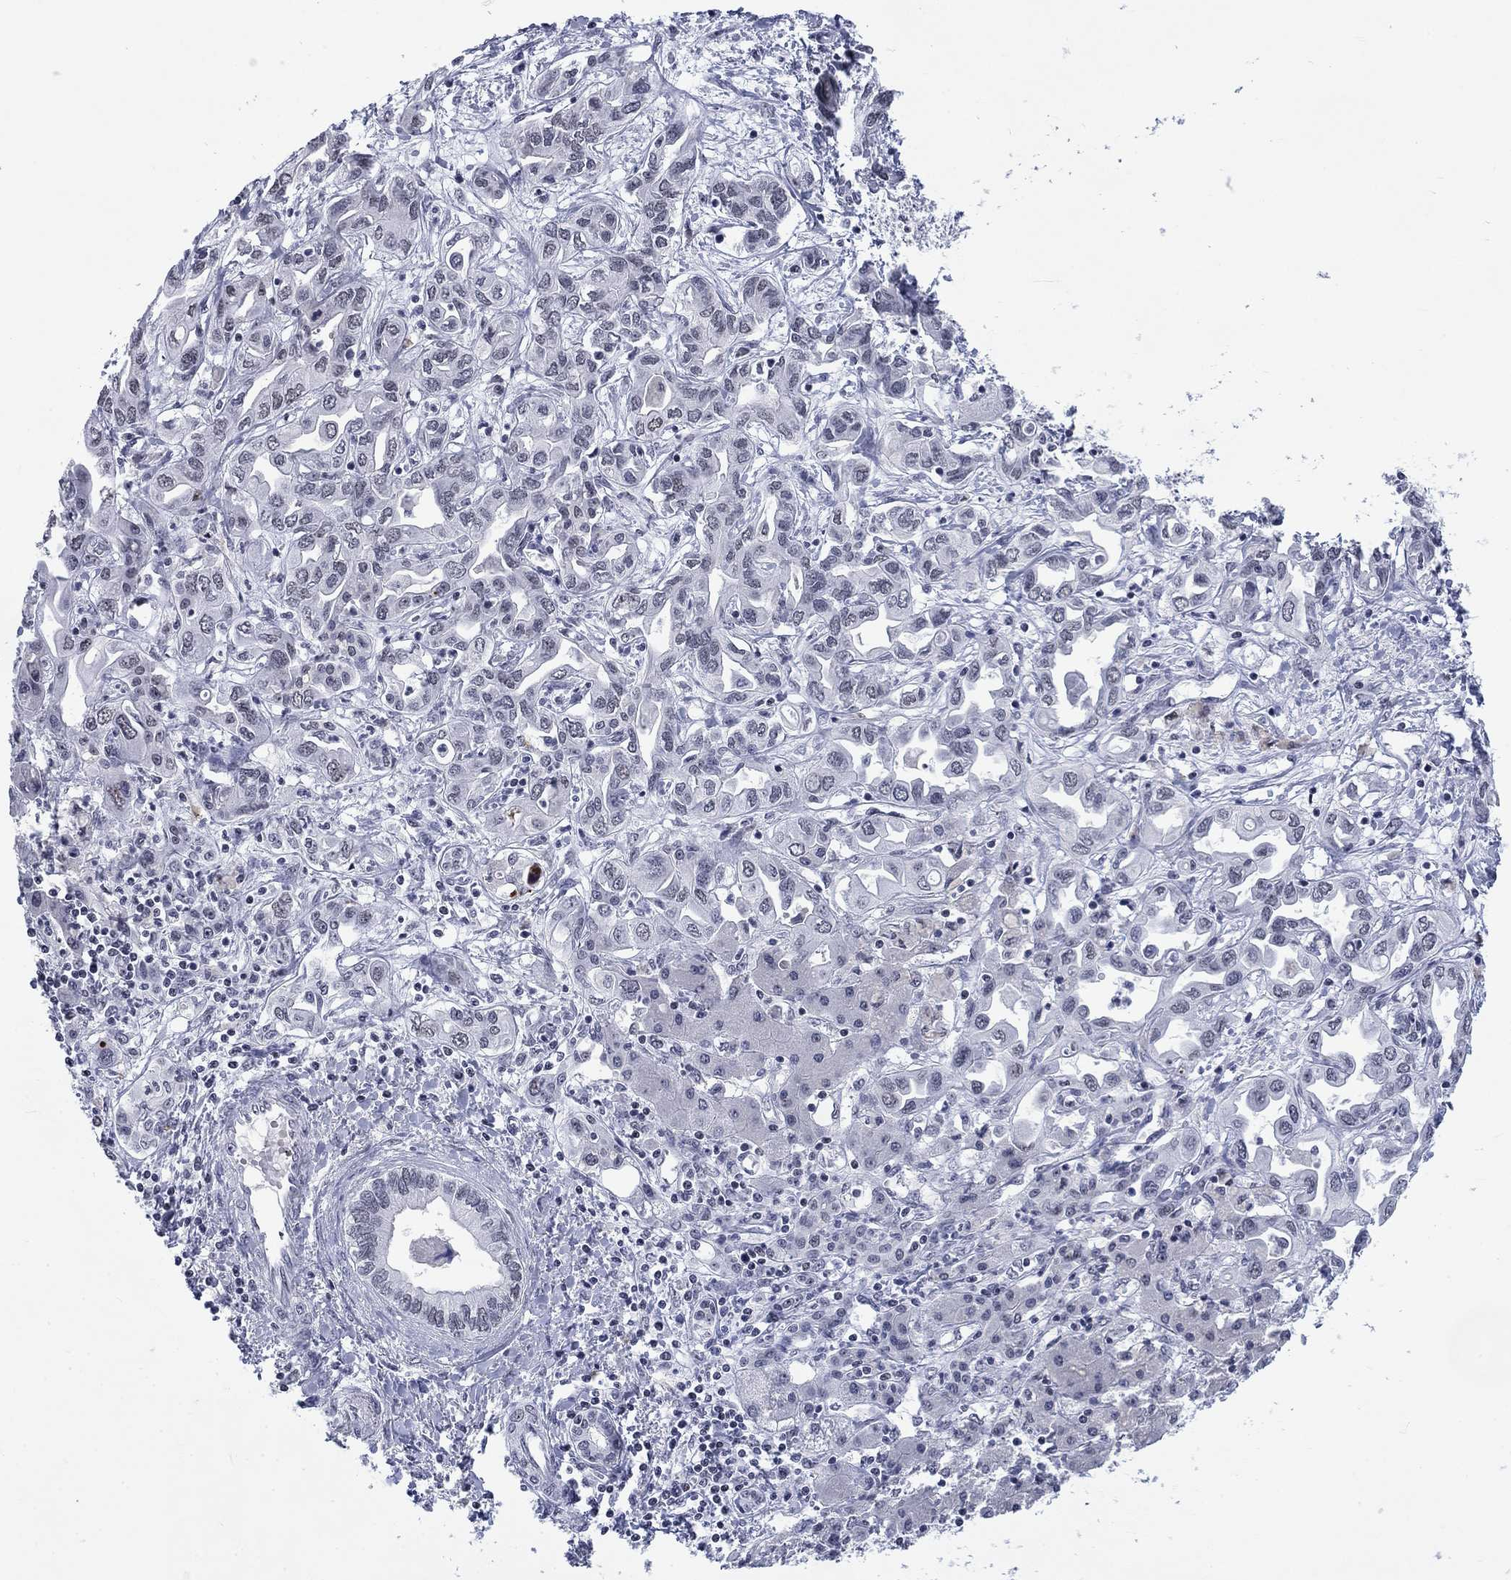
{"staining": {"intensity": "negative", "quantity": "none", "location": "none"}, "tissue": "liver cancer", "cell_type": "Tumor cells", "image_type": "cancer", "snomed": [{"axis": "morphology", "description": "Cholangiocarcinoma"}, {"axis": "topography", "description": "Liver"}], "caption": "Tumor cells show no significant expression in liver cancer (cholangiocarcinoma). (Stains: DAB (3,3'-diaminobenzidine) immunohistochemistry (IHC) with hematoxylin counter stain, Microscopy: brightfield microscopy at high magnification).", "gene": "CSRNP3", "patient": {"sex": "female", "age": 64}}